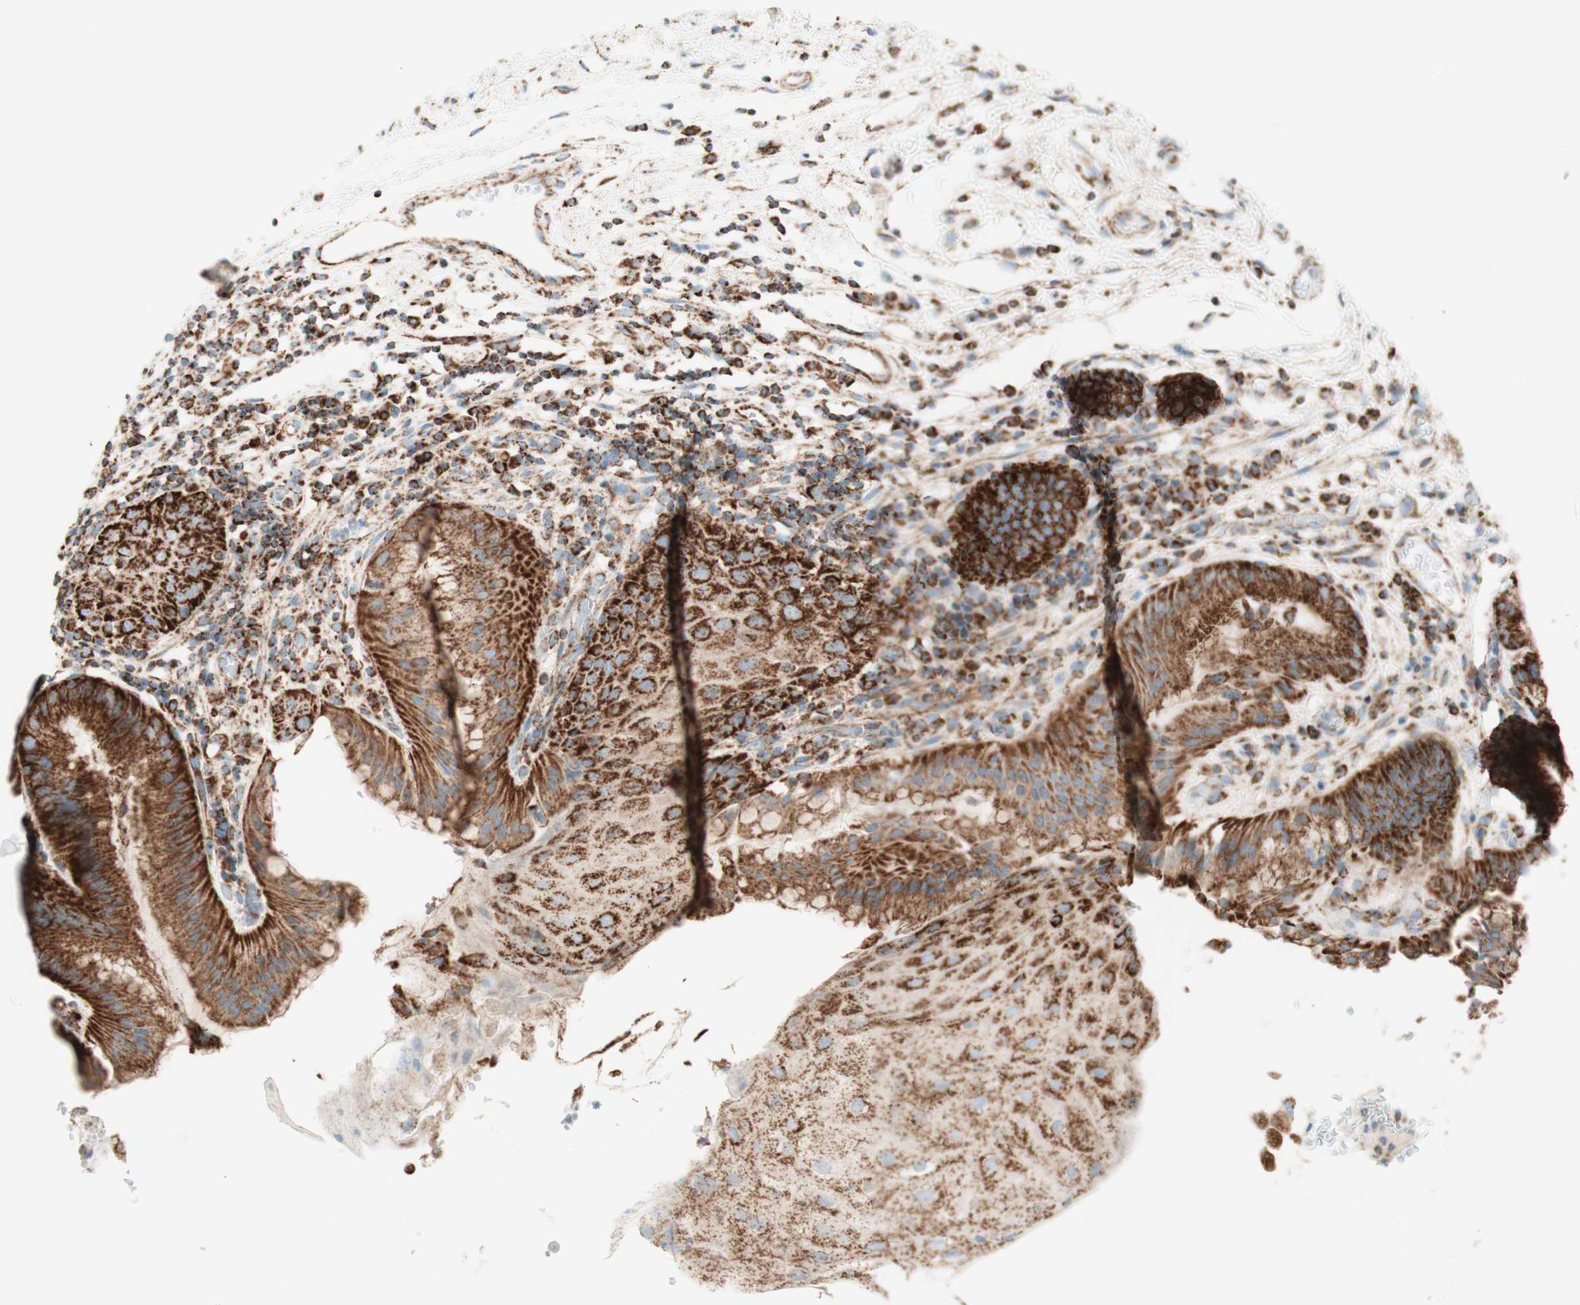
{"staining": {"intensity": "strong", "quantity": ">75%", "location": "cytoplasmic/membranous"}, "tissue": "stomach", "cell_type": "Glandular cells", "image_type": "normal", "snomed": [{"axis": "morphology", "description": "Normal tissue, NOS"}, {"axis": "topography", "description": "Stomach, upper"}], "caption": "DAB immunohistochemical staining of unremarkable stomach exhibits strong cytoplasmic/membranous protein staining in approximately >75% of glandular cells. The staining is performed using DAB brown chromogen to label protein expression. The nuclei are counter-stained blue using hematoxylin.", "gene": "TOMM20", "patient": {"sex": "male", "age": 72}}